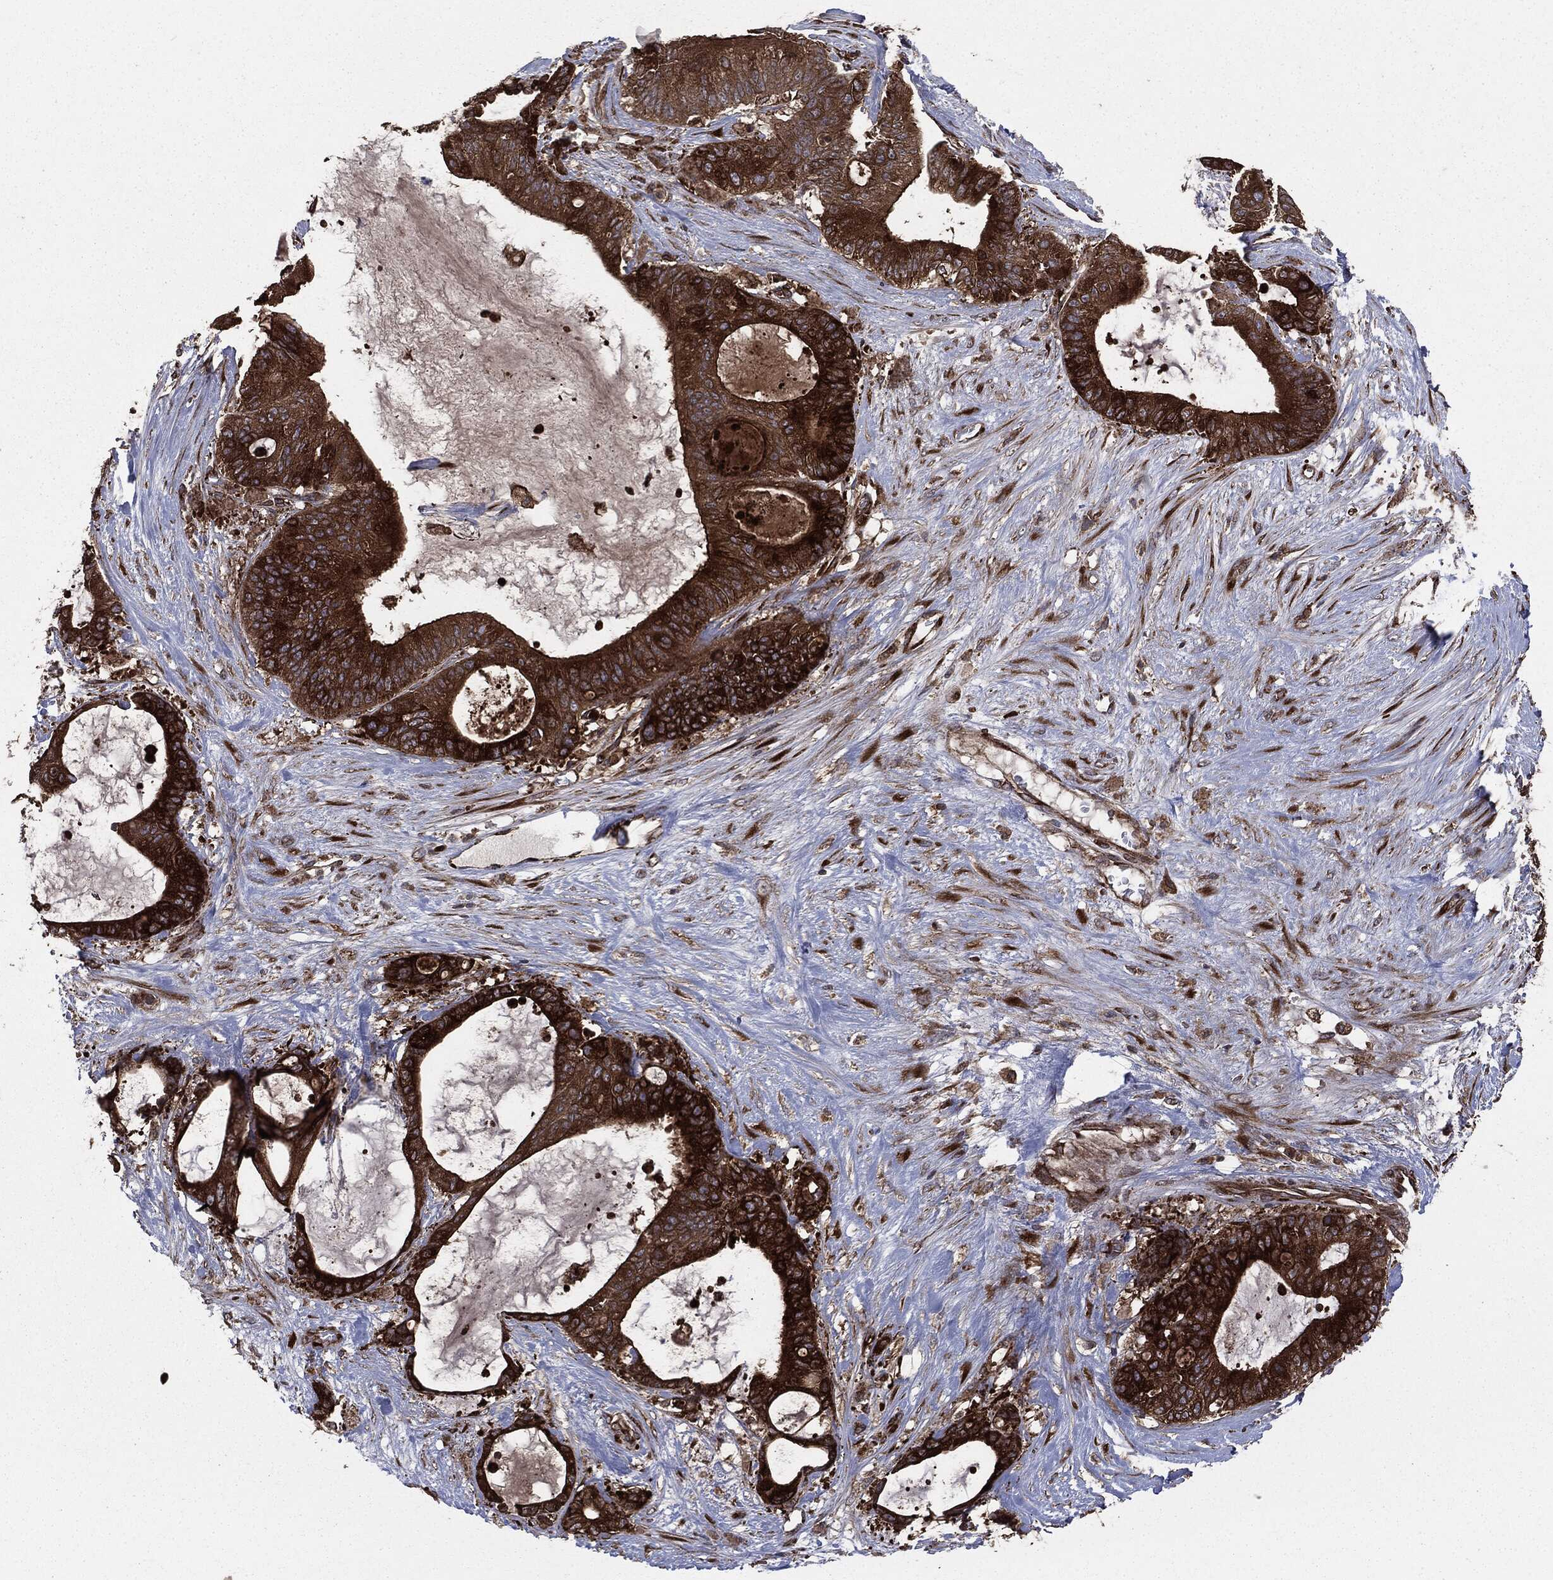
{"staining": {"intensity": "strong", "quantity": ">75%", "location": "cytoplasmic/membranous"}, "tissue": "liver cancer", "cell_type": "Tumor cells", "image_type": "cancer", "snomed": [{"axis": "morphology", "description": "Normal tissue, NOS"}, {"axis": "morphology", "description": "Cholangiocarcinoma"}, {"axis": "topography", "description": "Liver"}, {"axis": "topography", "description": "Peripheral nerve tissue"}], "caption": "Brown immunohistochemical staining in human liver cholangiocarcinoma shows strong cytoplasmic/membranous staining in about >75% of tumor cells. (DAB = brown stain, brightfield microscopy at high magnification).", "gene": "PLOD3", "patient": {"sex": "female", "age": 73}}